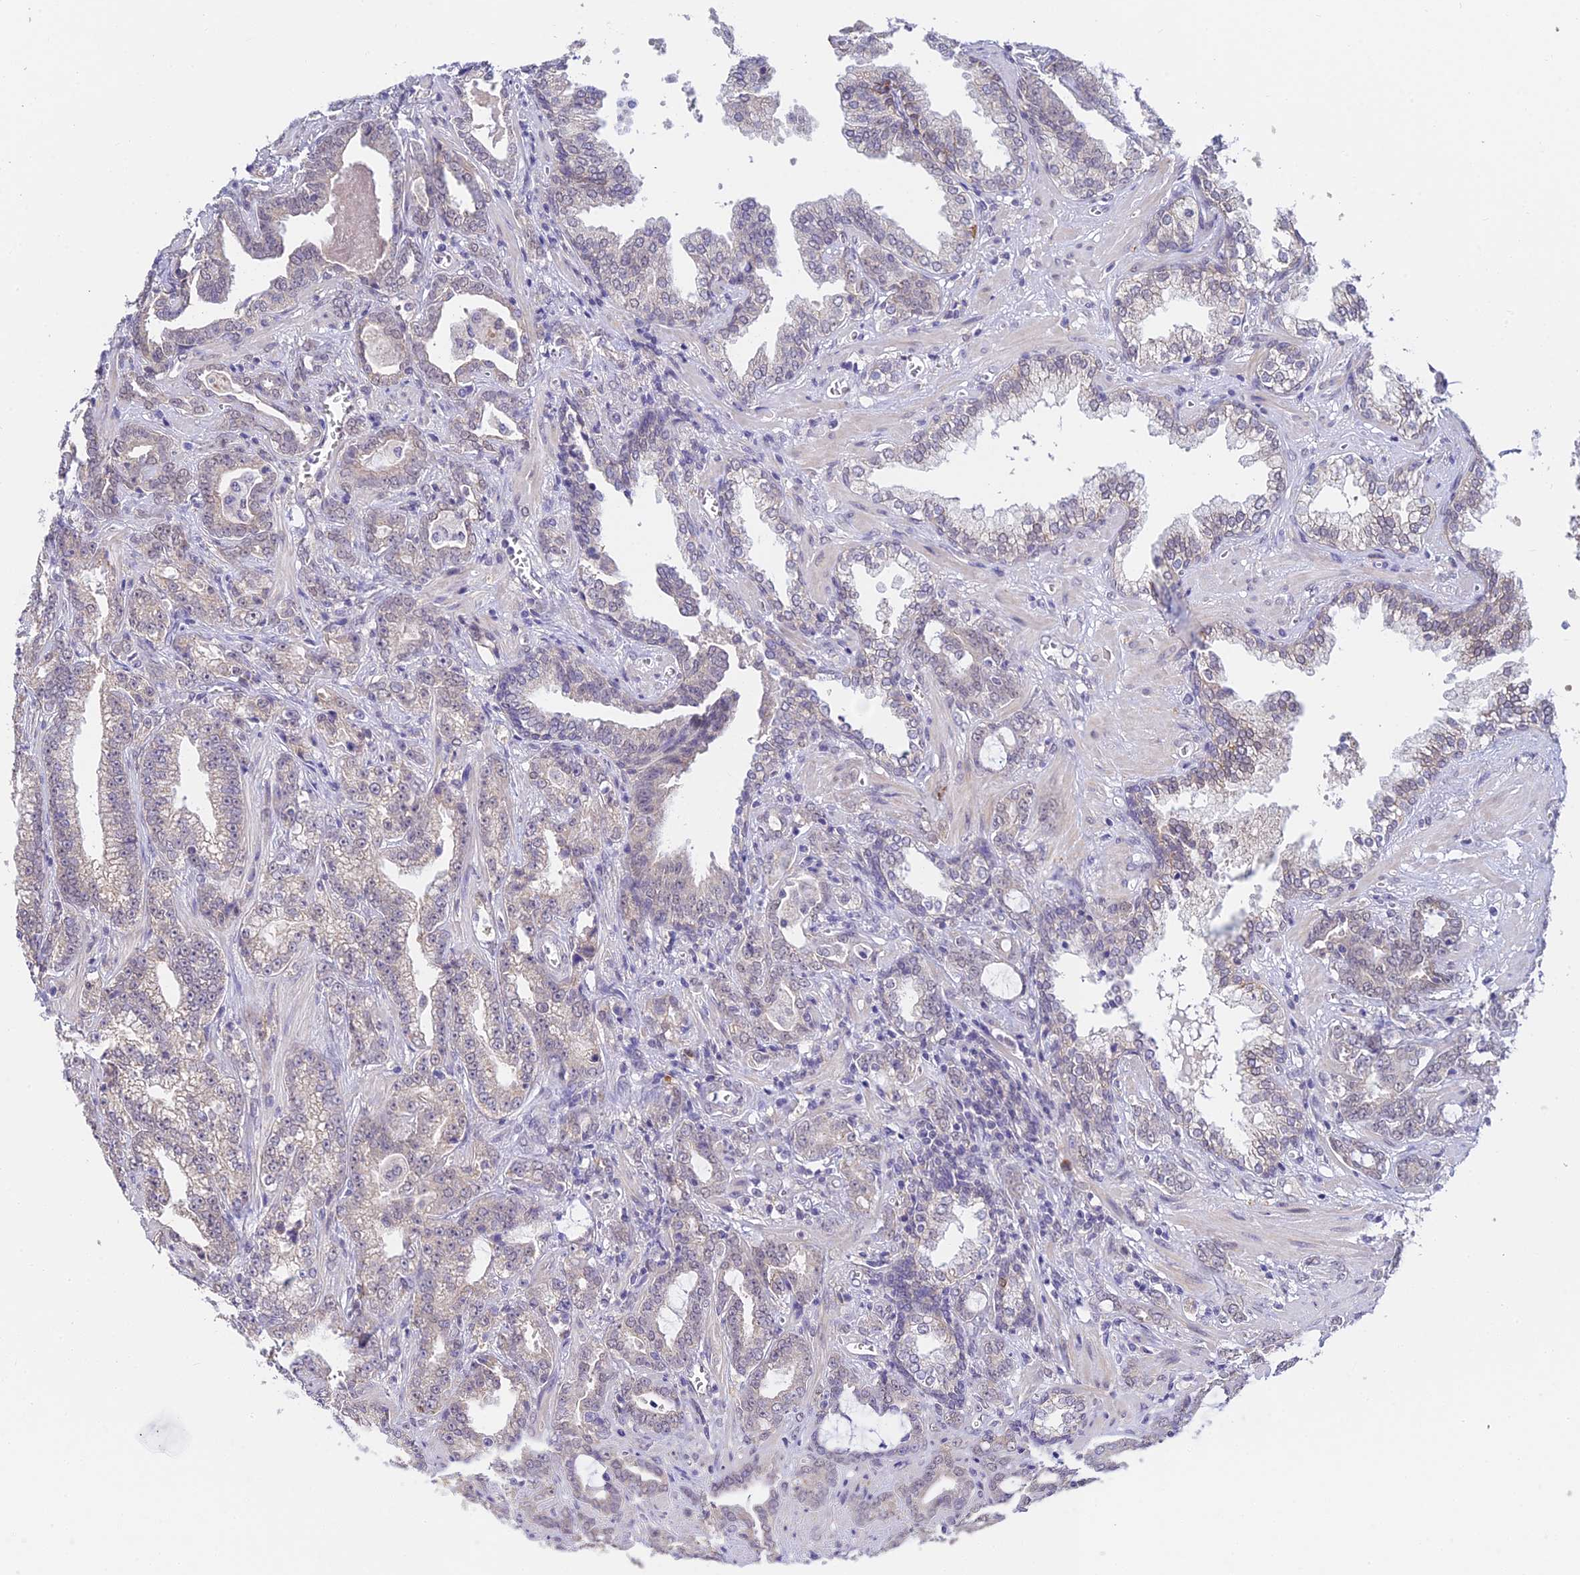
{"staining": {"intensity": "moderate", "quantity": "<25%", "location": "cytoplasmic/membranous"}, "tissue": "prostate cancer", "cell_type": "Tumor cells", "image_type": "cancer", "snomed": [{"axis": "morphology", "description": "Adenocarcinoma, High grade"}, {"axis": "topography", "description": "Prostate and seminal vesicle, NOS"}], "caption": "Immunohistochemistry (IHC) micrograph of neoplastic tissue: high-grade adenocarcinoma (prostate) stained using immunohistochemistry (IHC) demonstrates low levels of moderate protein expression localized specifically in the cytoplasmic/membranous of tumor cells, appearing as a cytoplasmic/membranous brown color.", "gene": "HOXB1", "patient": {"sex": "male", "age": 67}}